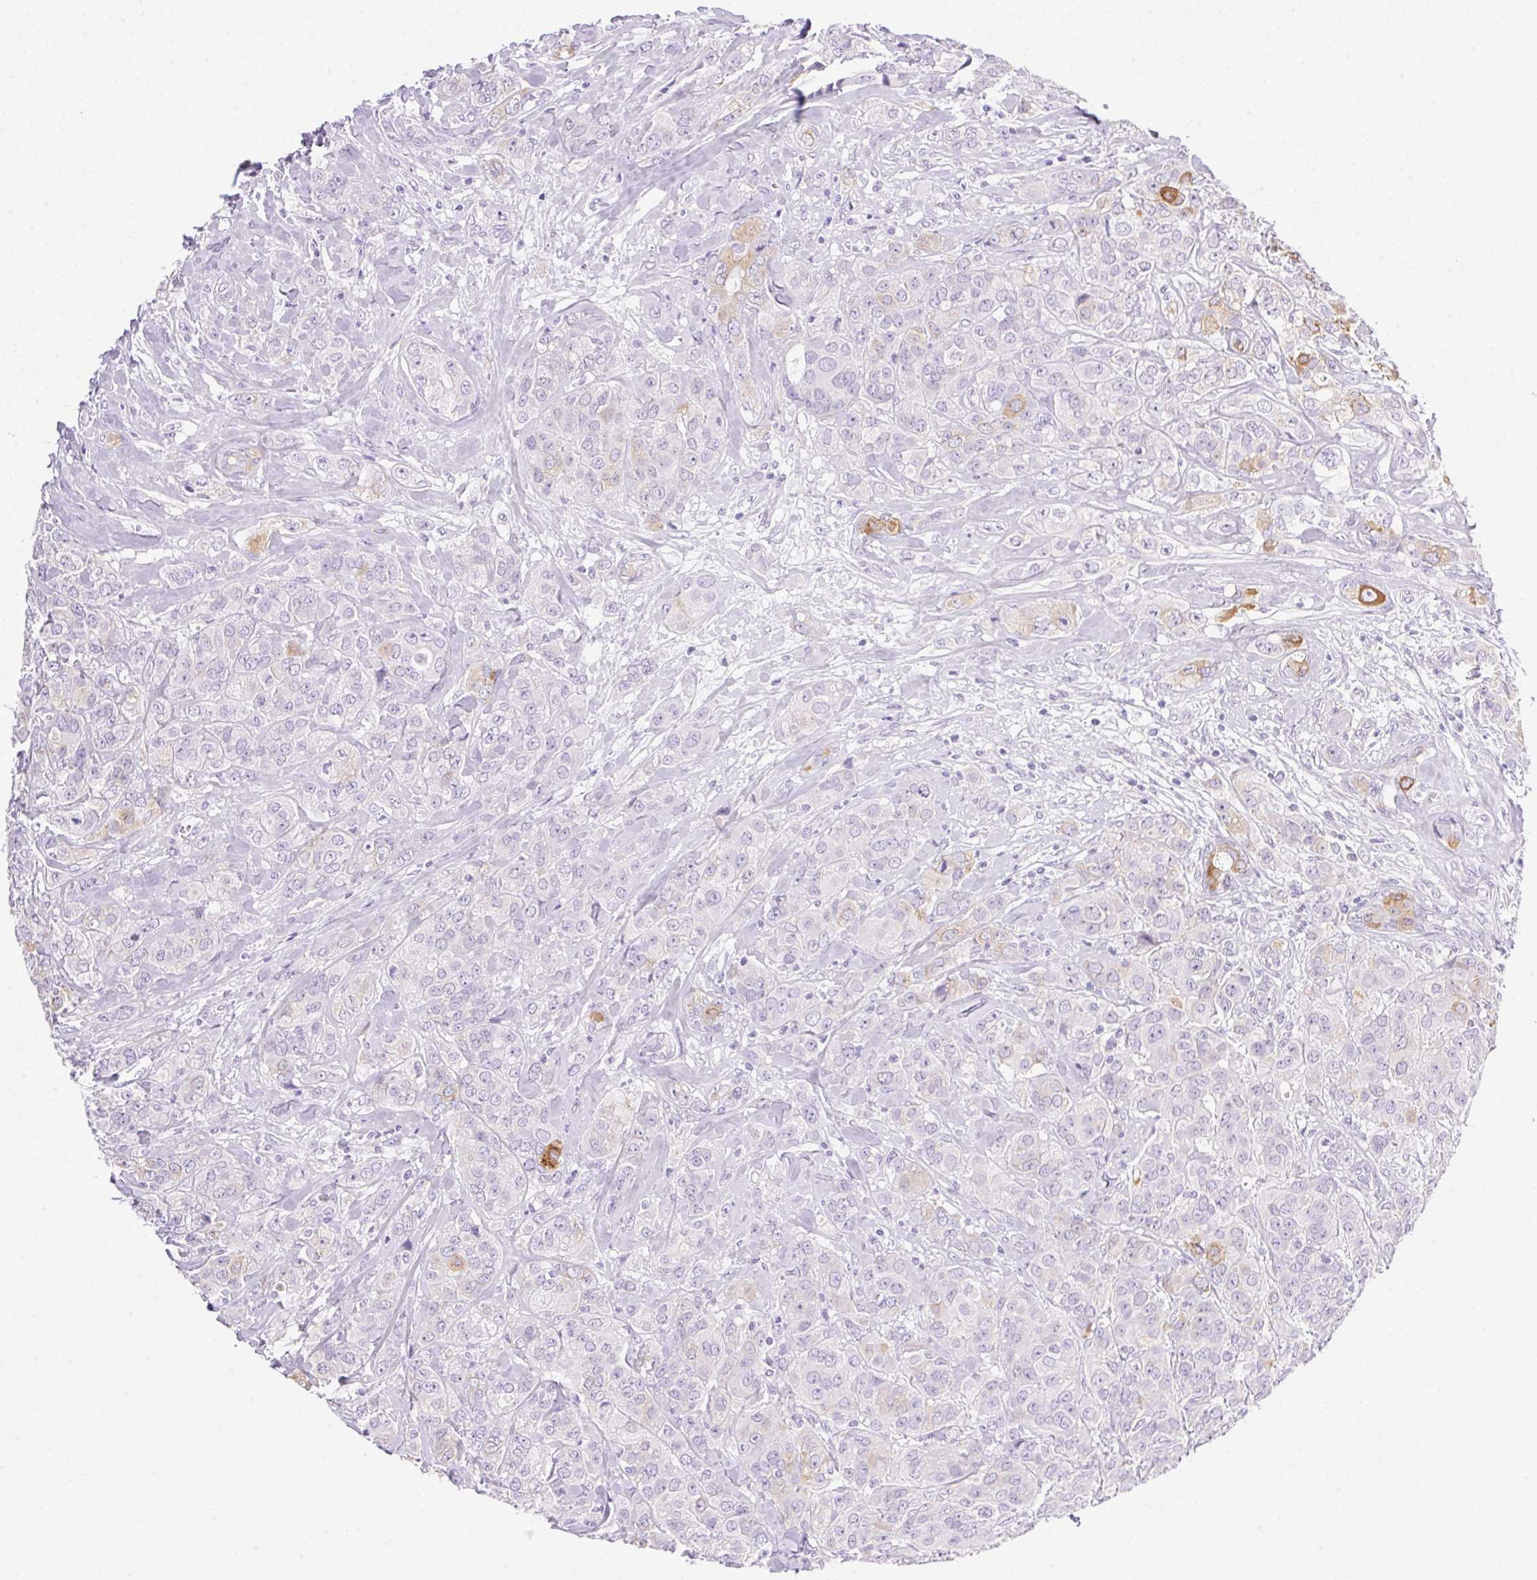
{"staining": {"intensity": "negative", "quantity": "none", "location": "none"}, "tissue": "breast cancer", "cell_type": "Tumor cells", "image_type": "cancer", "snomed": [{"axis": "morphology", "description": "Normal tissue, NOS"}, {"axis": "morphology", "description": "Duct carcinoma"}, {"axis": "topography", "description": "Breast"}], "caption": "Human intraductal carcinoma (breast) stained for a protein using immunohistochemistry shows no staining in tumor cells.", "gene": "DHCR24", "patient": {"sex": "female", "age": 43}}